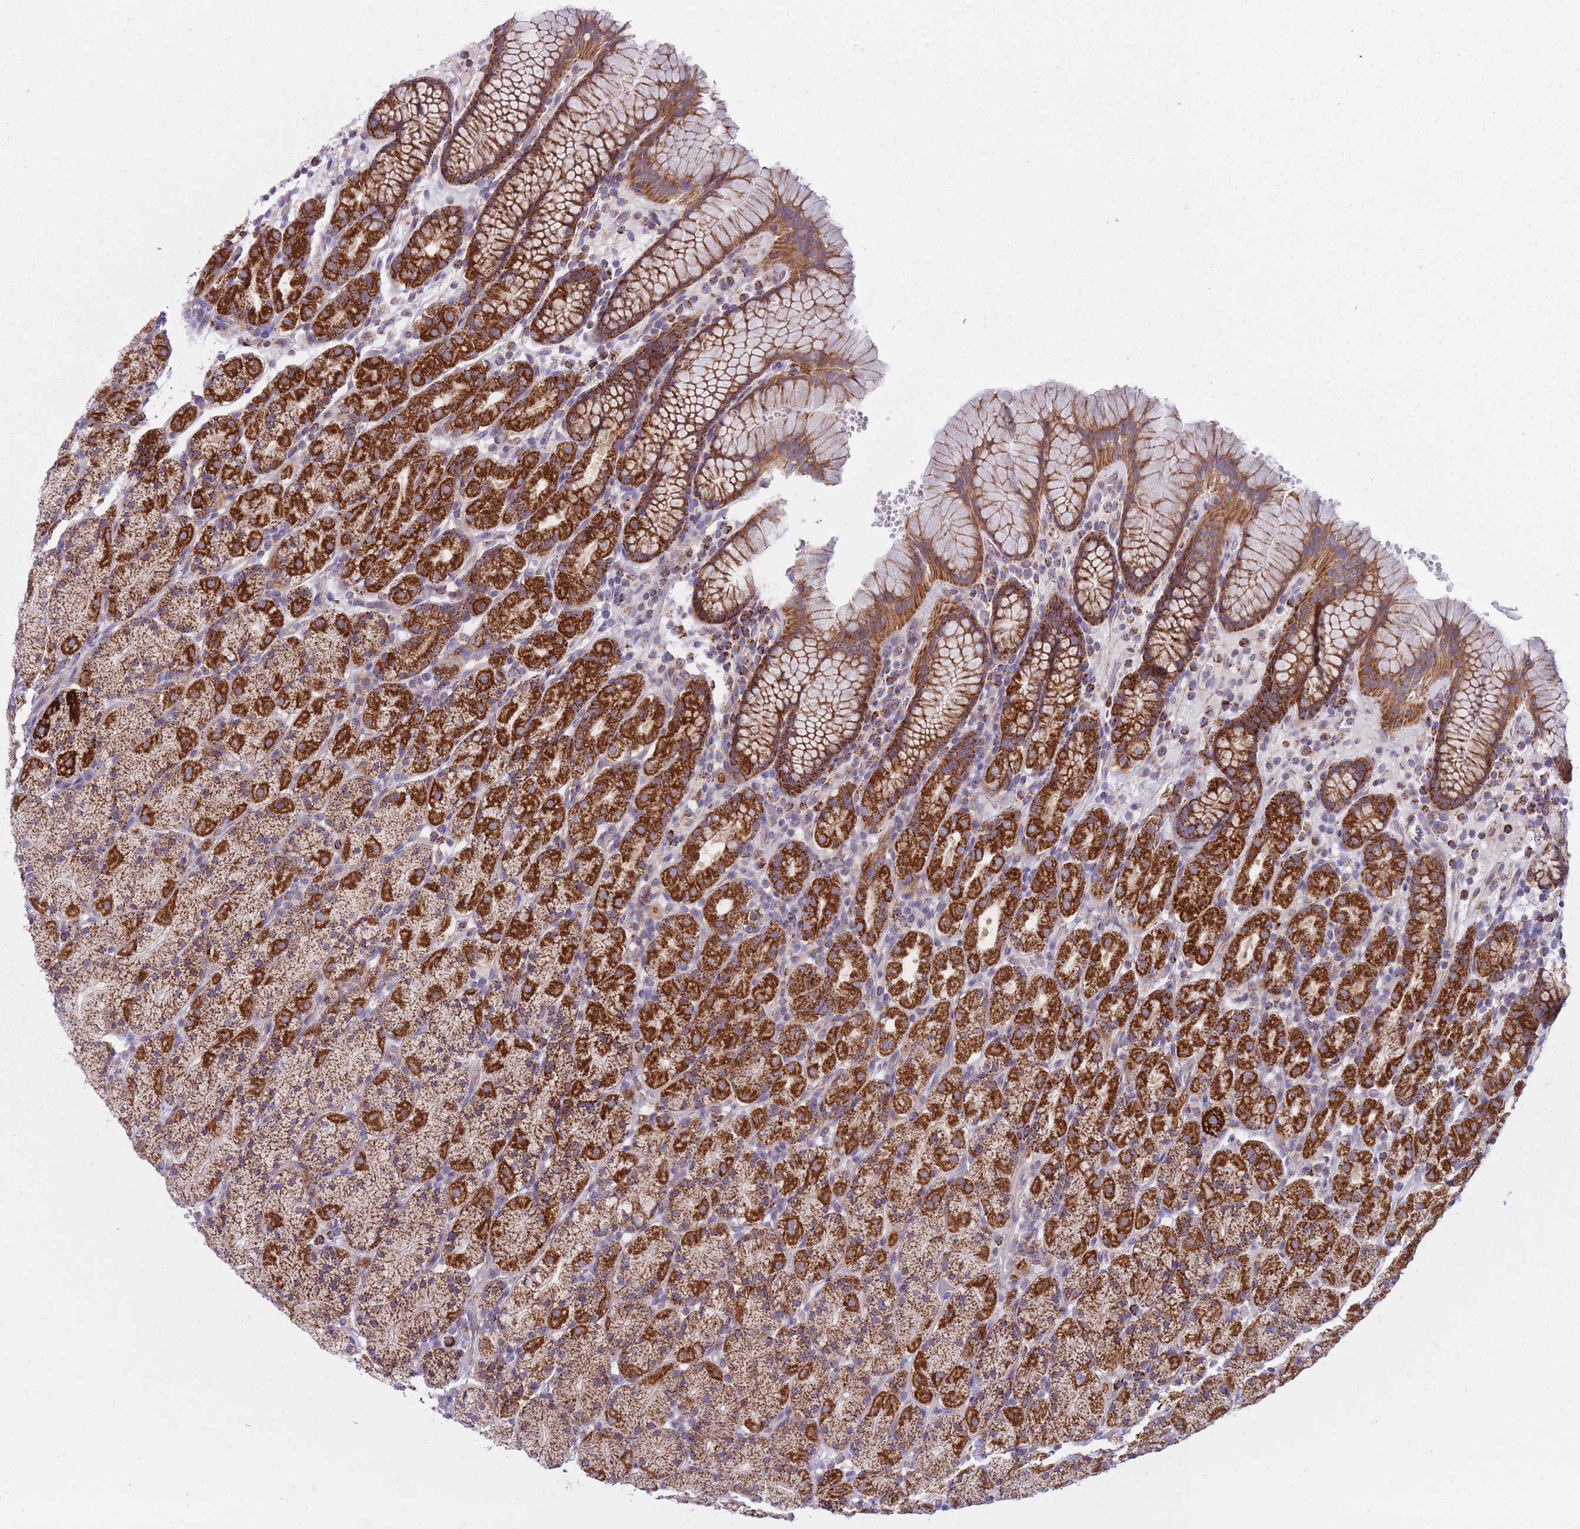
{"staining": {"intensity": "strong", "quantity": ">75%", "location": "cytoplasmic/membranous"}, "tissue": "stomach", "cell_type": "Glandular cells", "image_type": "normal", "snomed": [{"axis": "morphology", "description": "Normal tissue, NOS"}, {"axis": "topography", "description": "Stomach, upper"}, {"axis": "topography", "description": "Stomach"}], "caption": "High-magnification brightfield microscopy of benign stomach stained with DAB (brown) and counterstained with hematoxylin (blue). glandular cells exhibit strong cytoplasmic/membranous positivity is identified in about>75% of cells. The staining is performed using DAB brown chromogen to label protein expression. The nuclei are counter-stained blue using hematoxylin.", "gene": "ALKBH4", "patient": {"sex": "male", "age": 62}}